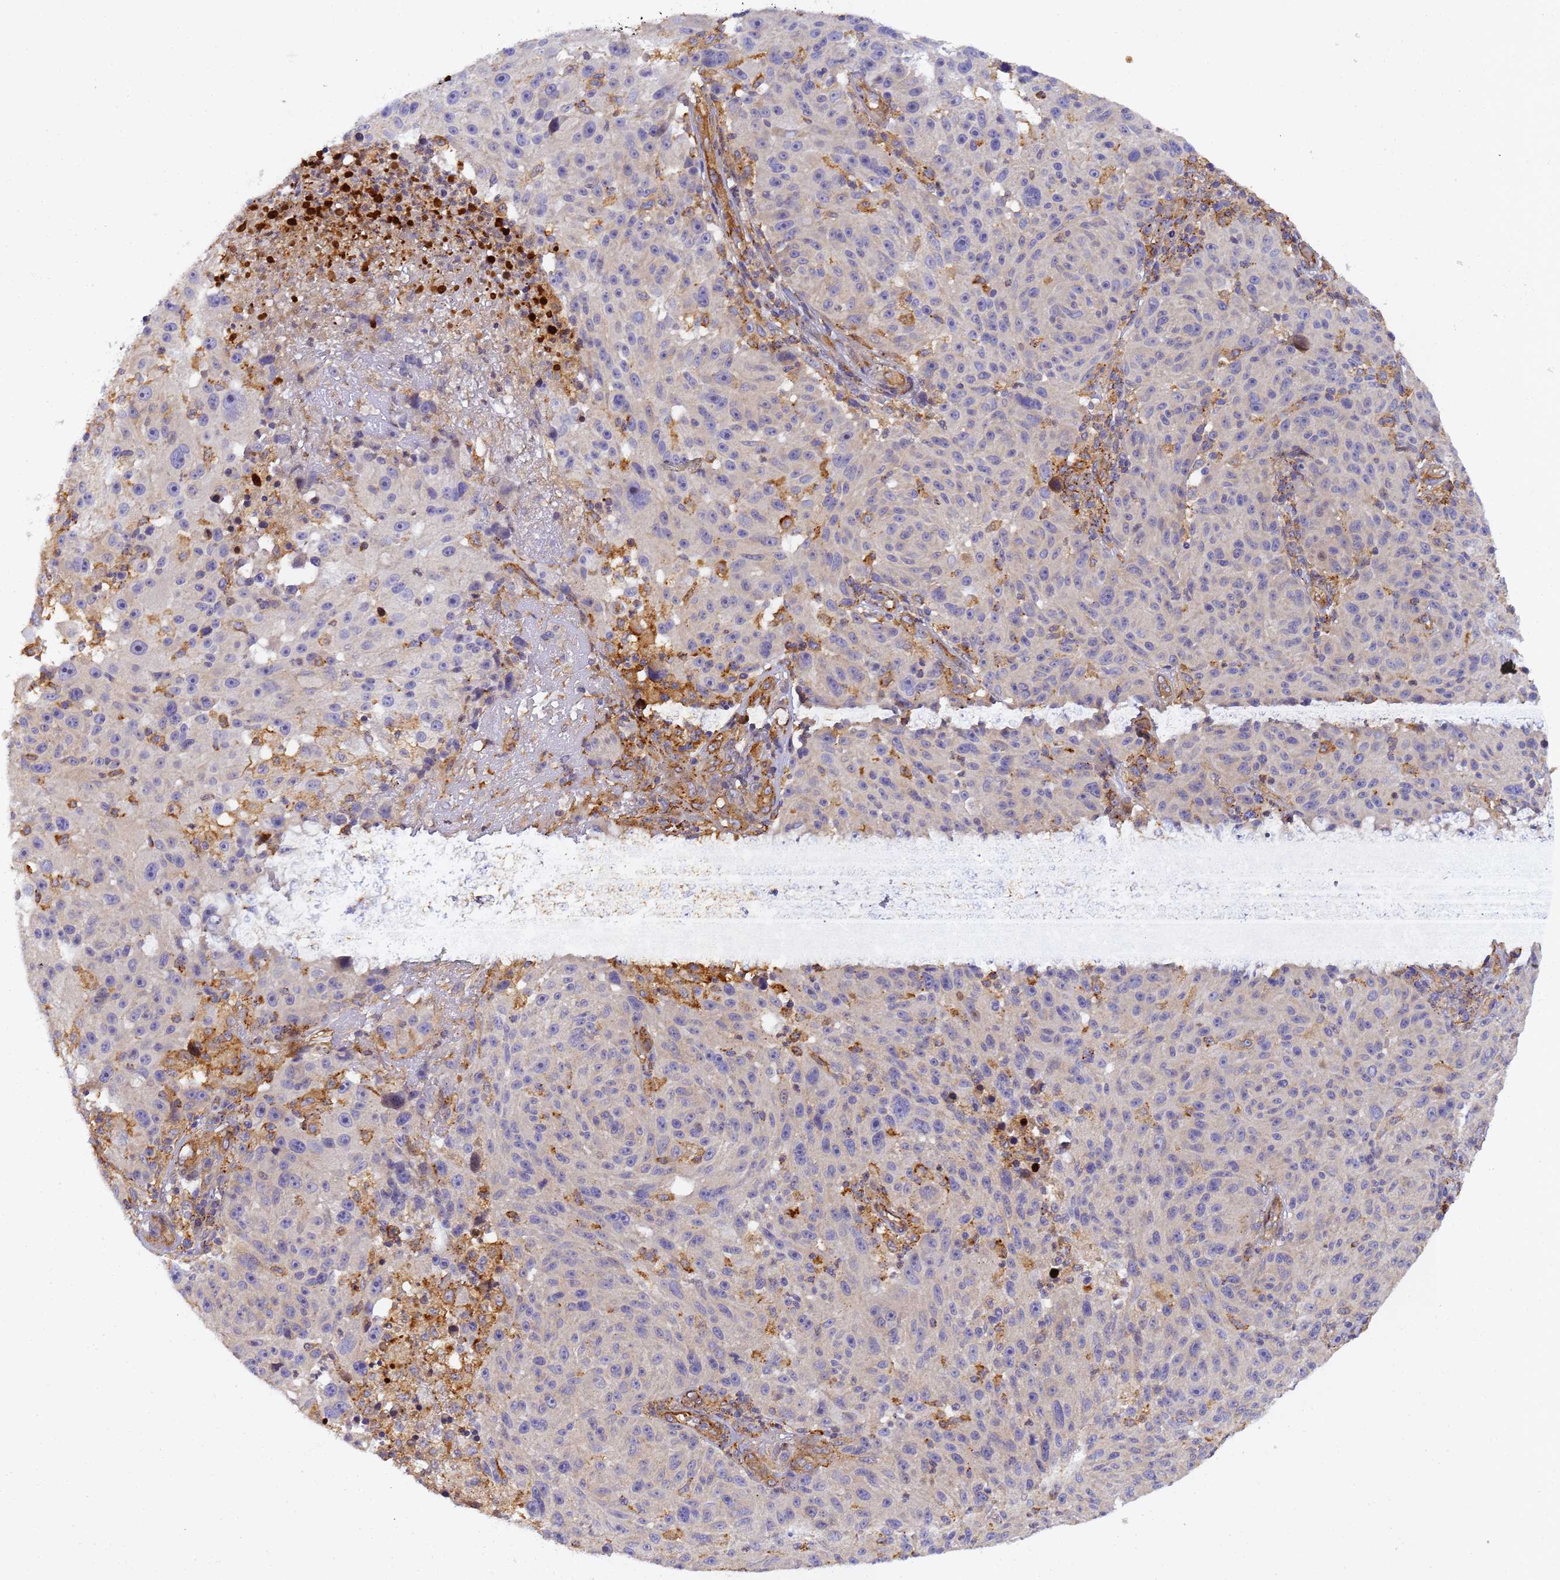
{"staining": {"intensity": "negative", "quantity": "none", "location": "none"}, "tissue": "melanoma", "cell_type": "Tumor cells", "image_type": "cancer", "snomed": [{"axis": "morphology", "description": "Malignant melanoma, NOS"}, {"axis": "topography", "description": "Skin"}], "caption": "Tumor cells show no significant positivity in melanoma.", "gene": "RALGAPA2", "patient": {"sex": "male", "age": 53}}